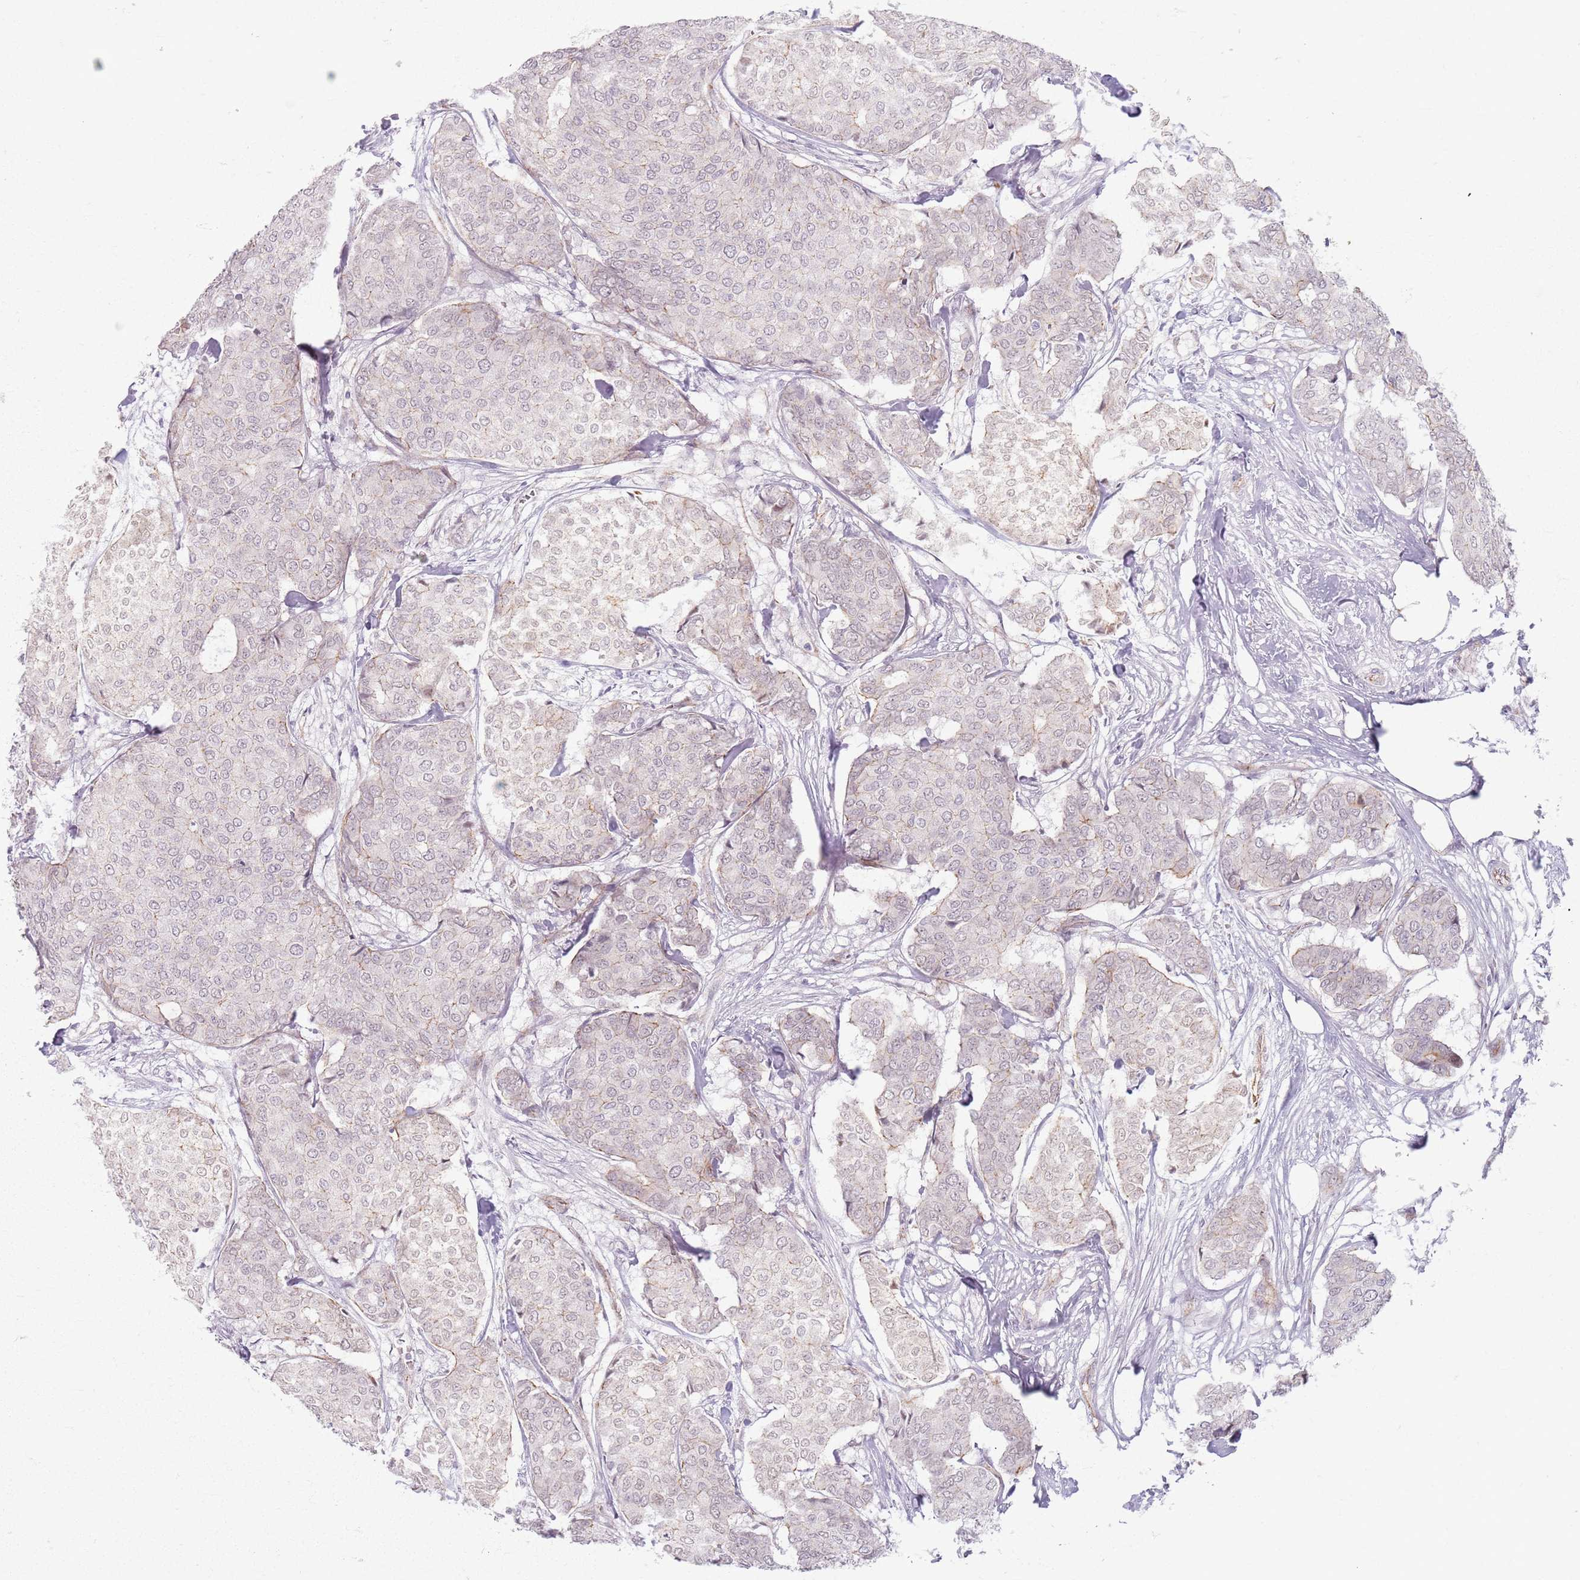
{"staining": {"intensity": "negative", "quantity": "none", "location": "none"}, "tissue": "breast cancer", "cell_type": "Tumor cells", "image_type": "cancer", "snomed": [{"axis": "morphology", "description": "Duct carcinoma"}, {"axis": "topography", "description": "Breast"}], "caption": "A photomicrograph of human breast cancer (invasive ductal carcinoma) is negative for staining in tumor cells.", "gene": "KCNA5", "patient": {"sex": "female", "age": 75}}